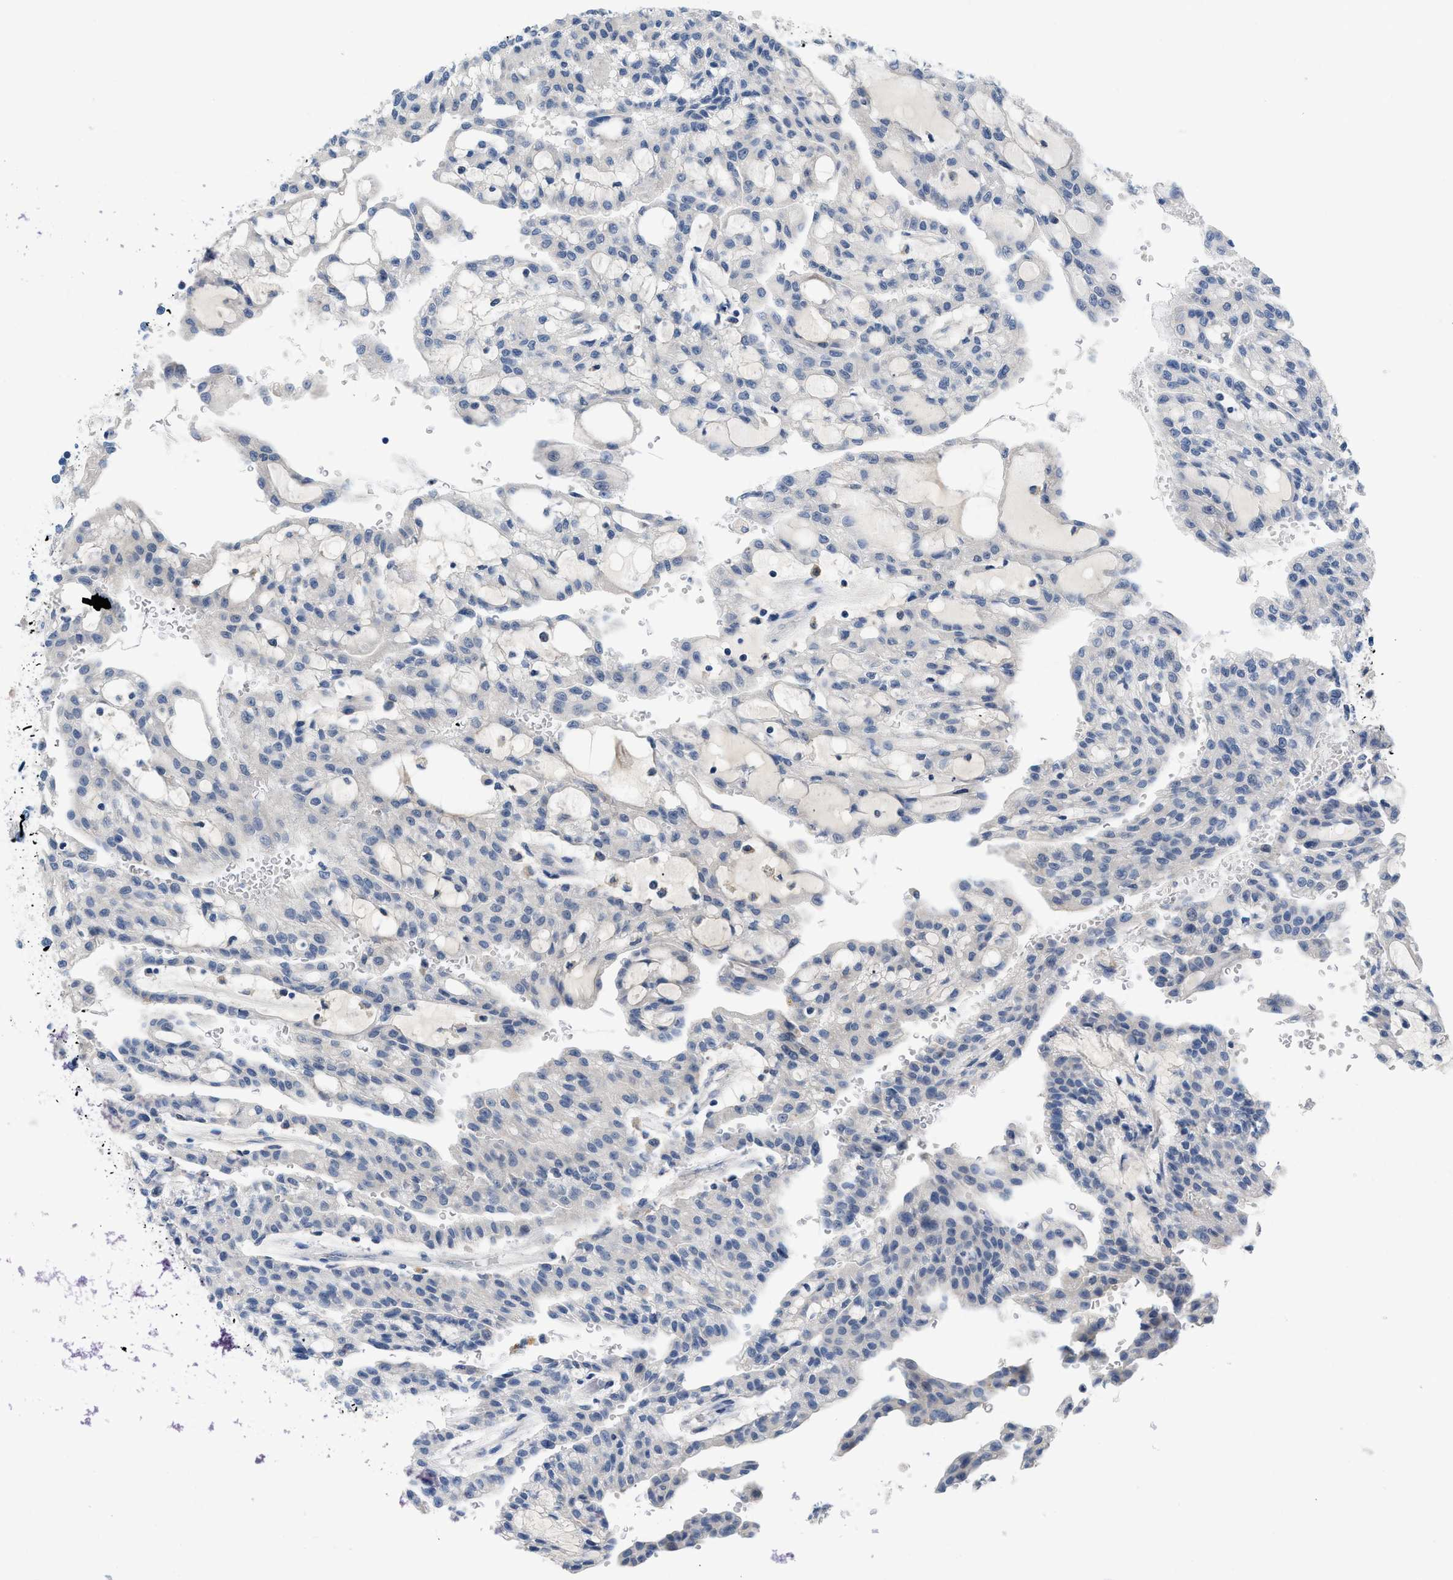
{"staining": {"intensity": "negative", "quantity": "none", "location": "none"}, "tissue": "renal cancer", "cell_type": "Tumor cells", "image_type": "cancer", "snomed": [{"axis": "morphology", "description": "Adenocarcinoma, NOS"}, {"axis": "topography", "description": "Kidney"}], "caption": "This is an IHC micrograph of human renal cancer. There is no staining in tumor cells.", "gene": "PYY", "patient": {"sex": "male", "age": 63}}